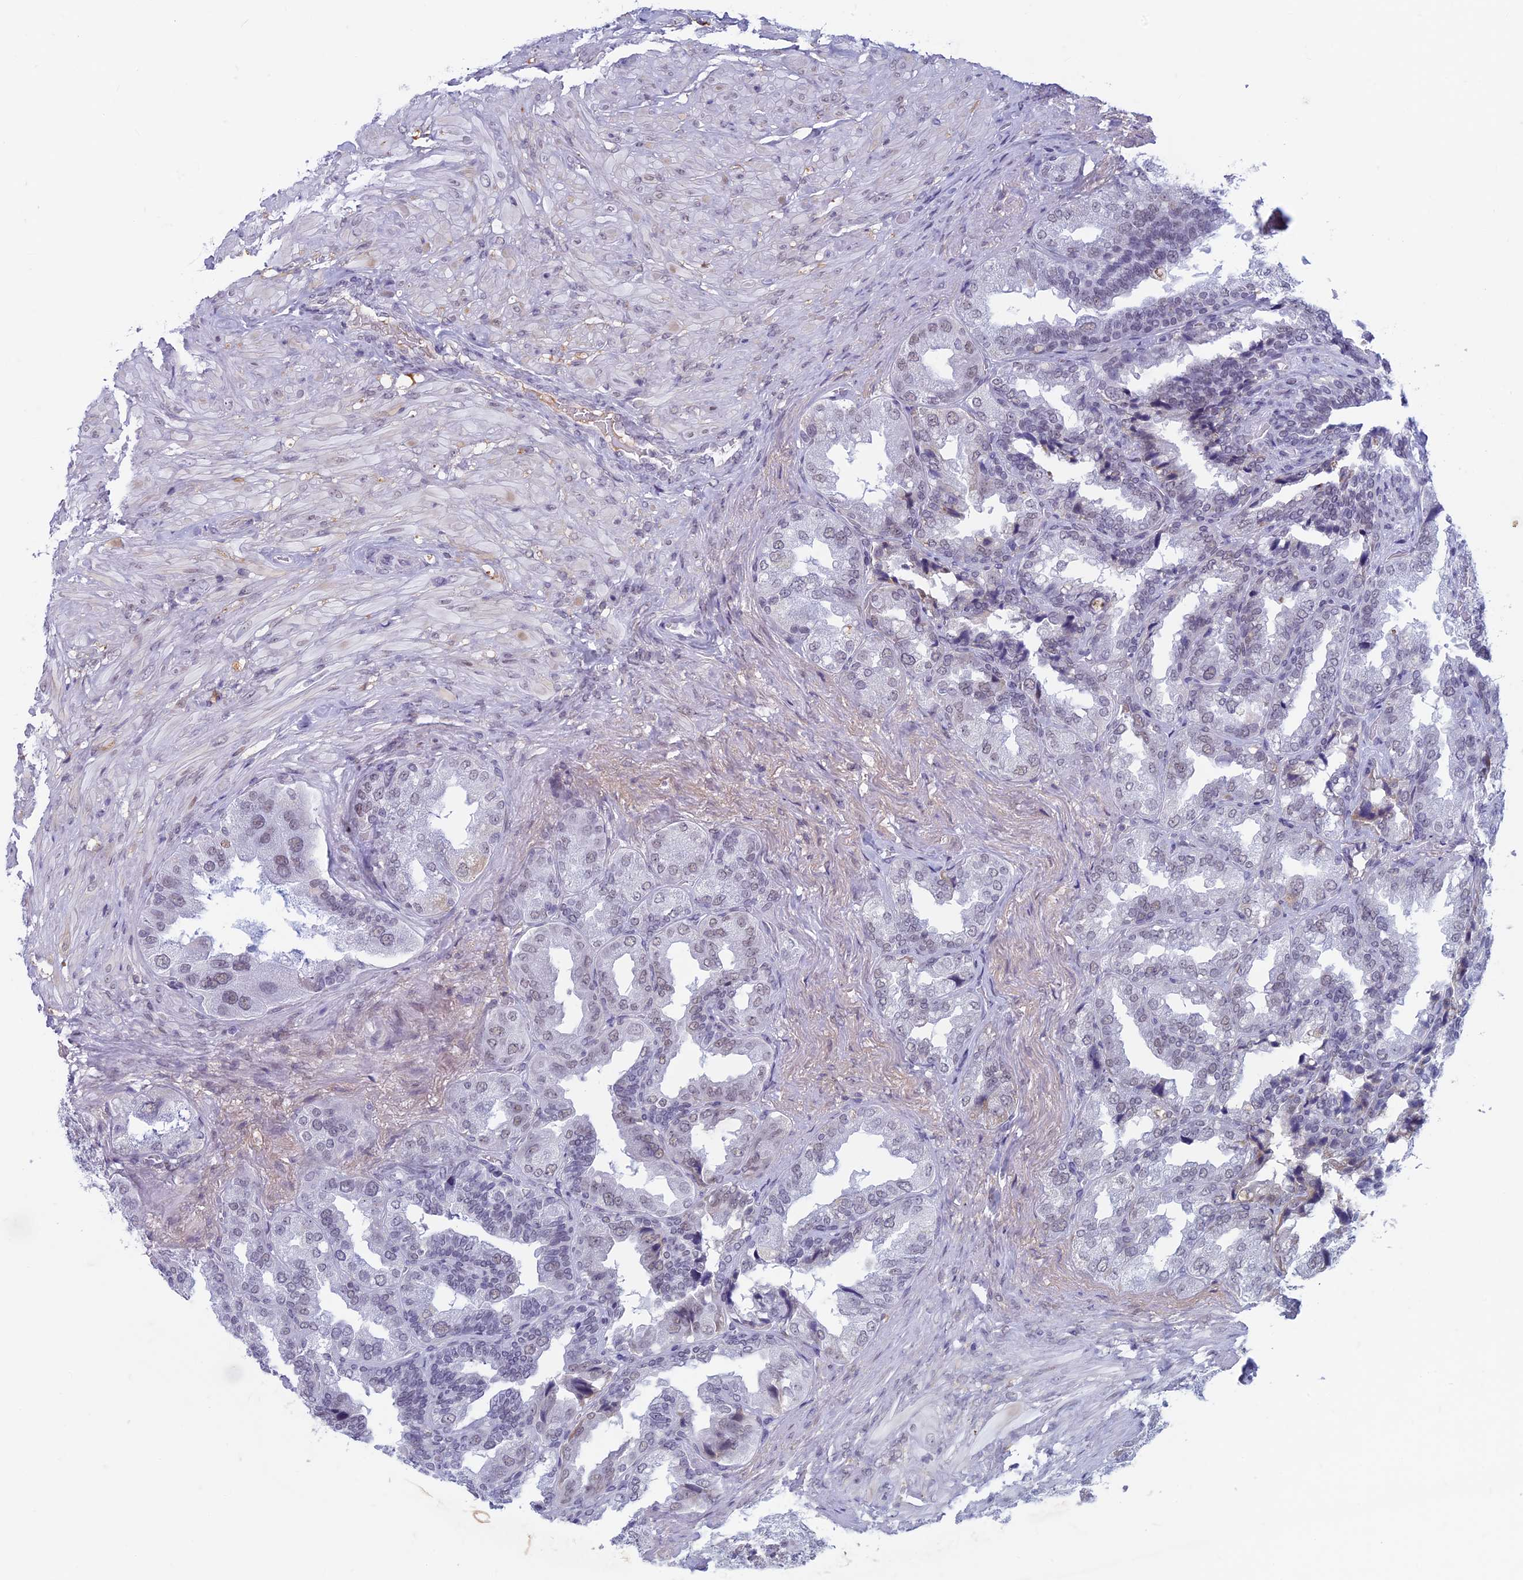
{"staining": {"intensity": "weak", "quantity": "<25%", "location": "nuclear"}, "tissue": "seminal vesicle", "cell_type": "Glandular cells", "image_type": "normal", "snomed": [{"axis": "morphology", "description": "Normal tissue, NOS"}, {"axis": "topography", "description": "Seminal veicle"}, {"axis": "topography", "description": "Peripheral nerve tissue"}], "caption": "Glandular cells are negative for protein expression in benign human seminal vesicle. (DAB (3,3'-diaminobenzidine) immunohistochemistry (IHC) visualized using brightfield microscopy, high magnification).", "gene": "ASH2L", "patient": {"sex": "male", "age": 63}}